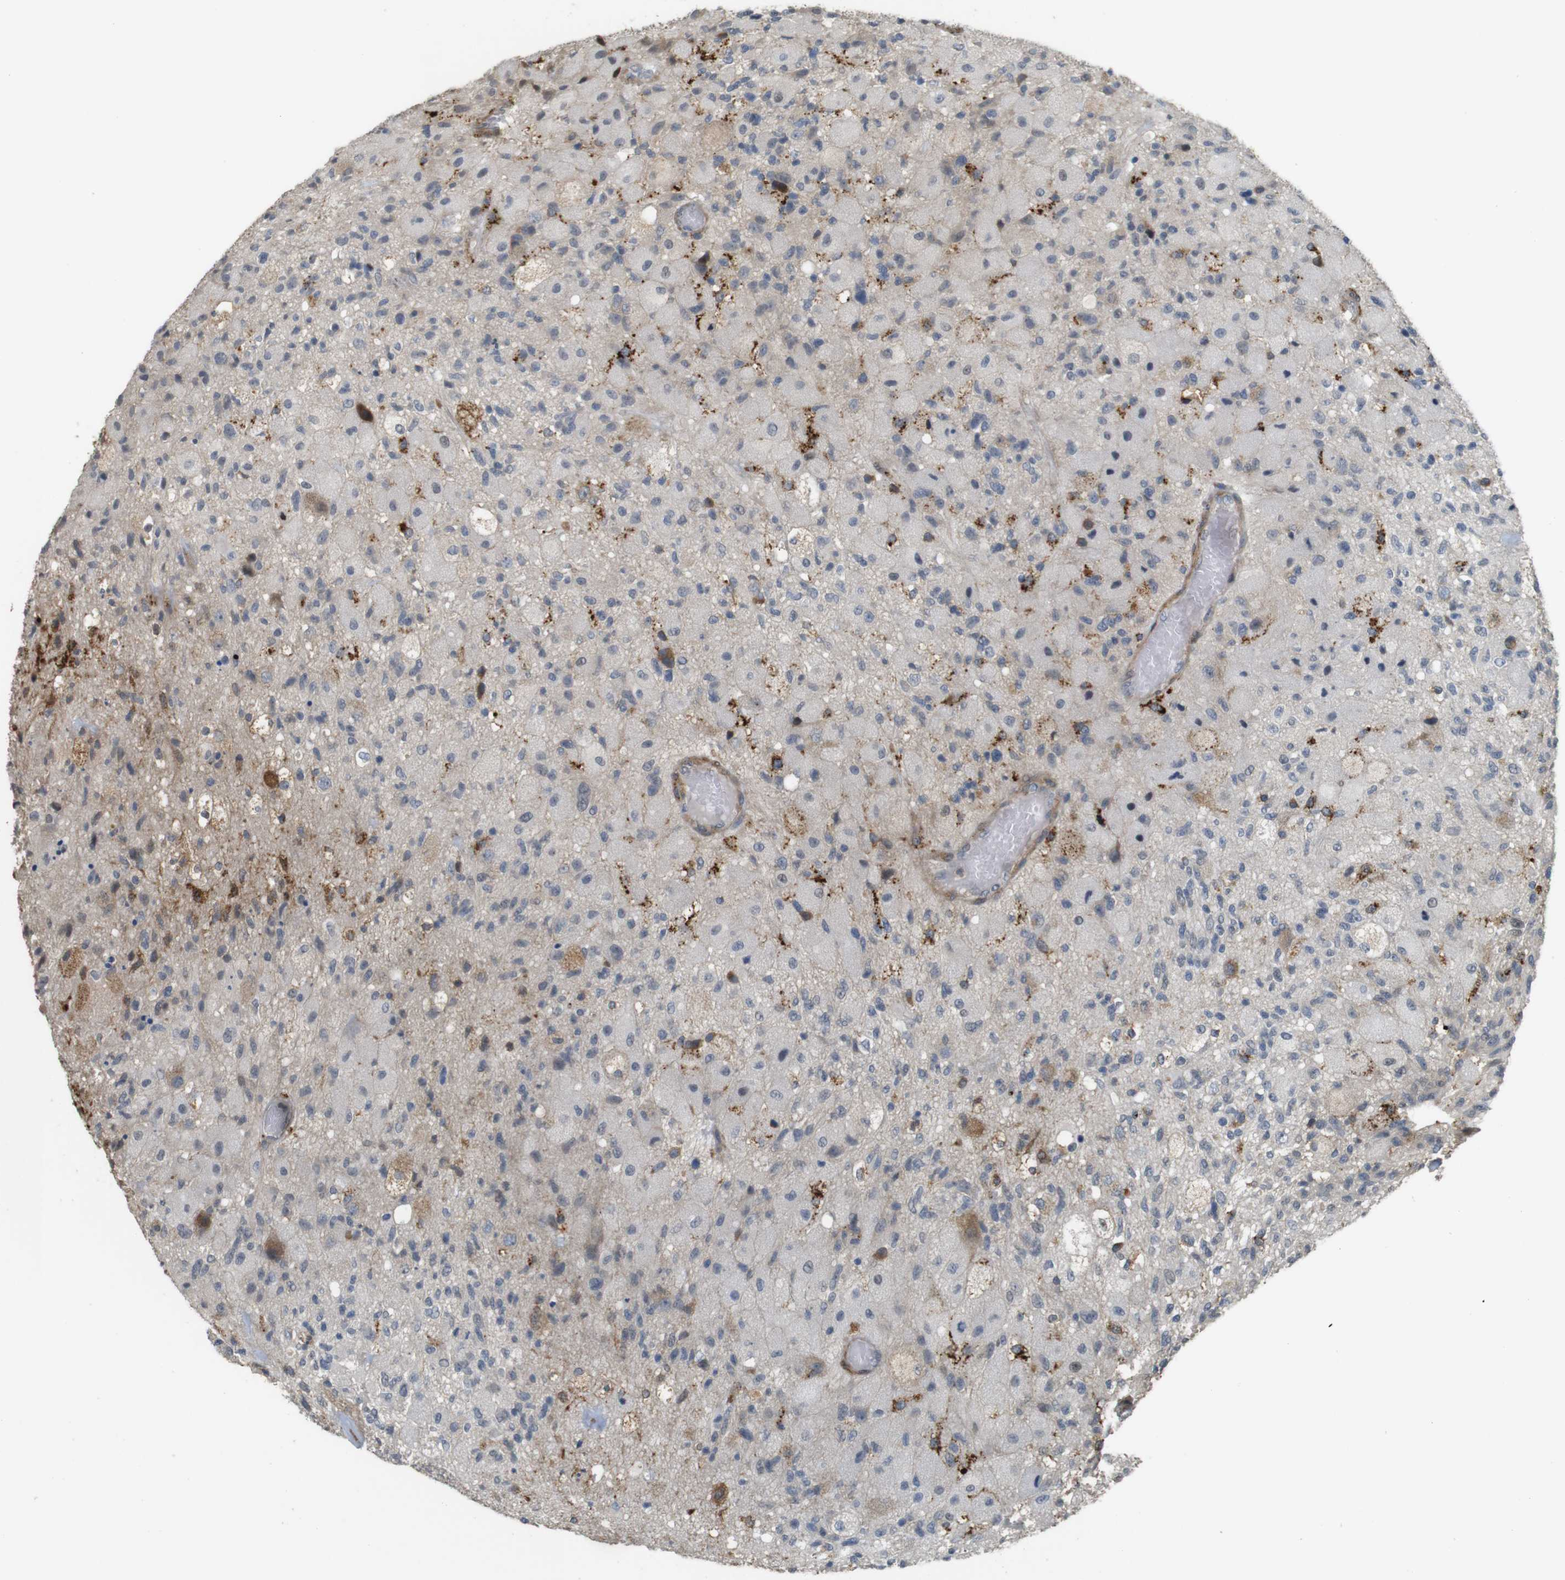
{"staining": {"intensity": "moderate", "quantity": "<25%", "location": "cytoplasmic/membranous"}, "tissue": "glioma", "cell_type": "Tumor cells", "image_type": "cancer", "snomed": [{"axis": "morphology", "description": "Normal tissue, NOS"}, {"axis": "morphology", "description": "Glioma, malignant, High grade"}, {"axis": "topography", "description": "Cerebral cortex"}], "caption": "High-power microscopy captured an immunohistochemistry (IHC) image of malignant glioma (high-grade), revealing moderate cytoplasmic/membranous expression in about <25% of tumor cells. Ihc stains the protein in brown and the nuclei are stained blue.", "gene": "KSR1", "patient": {"sex": "male", "age": 77}}